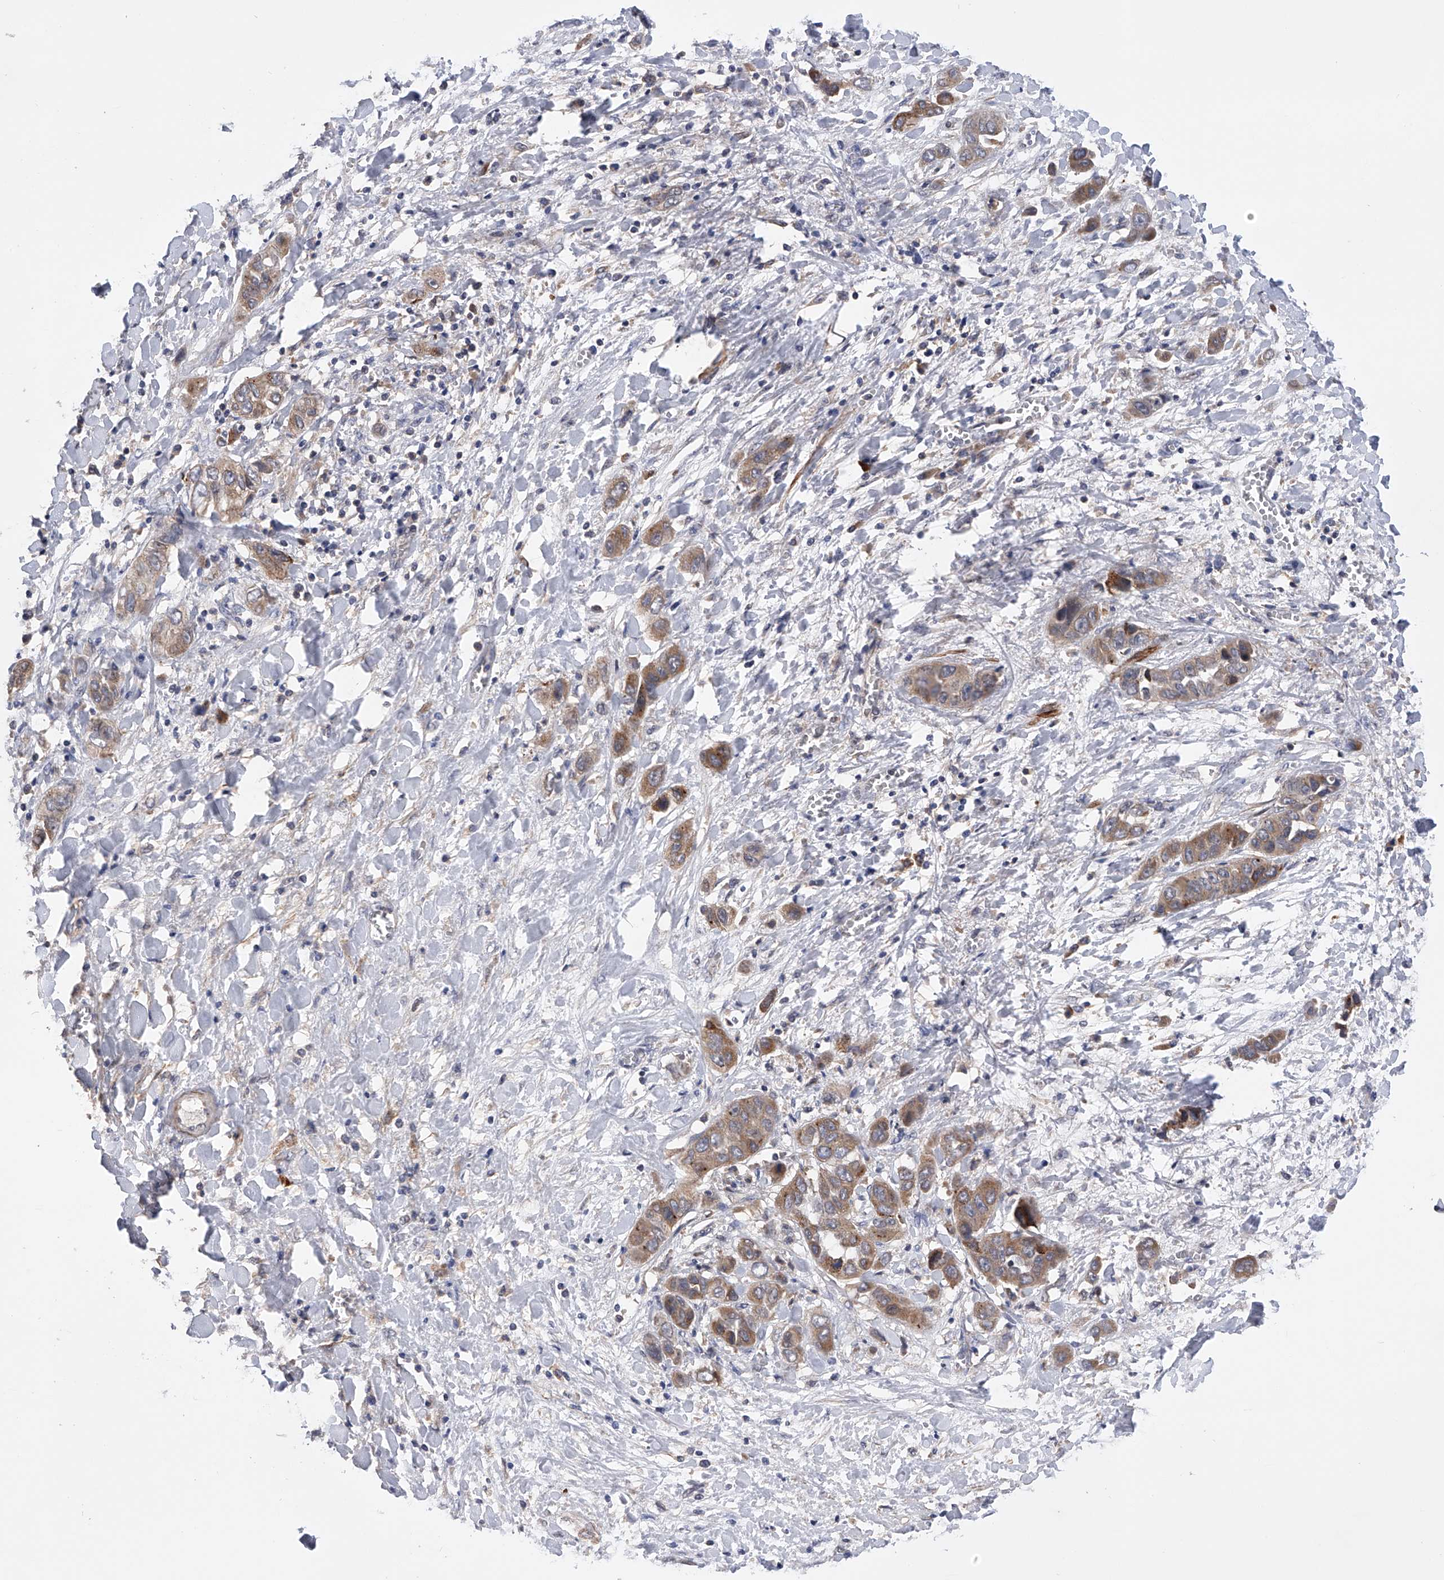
{"staining": {"intensity": "moderate", "quantity": ">75%", "location": "cytoplasmic/membranous"}, "tissue": "liver cancer", "cell_type": "Tumor cells", "image_type": "cancer", "snomed": [{"axis": "morphology", "description": "Cholangiocarcinoma"}, {"axis": "topography", "description": "Liver"}], "caption": "DAB immunohistochemical staining of human liver cancer demonstrates moderate cytoplasmic/membranous protein staining in approximately >75% of tumor cells.", "gene": "SPOCK1", "patient": {"sex": "female", "age": 52}}